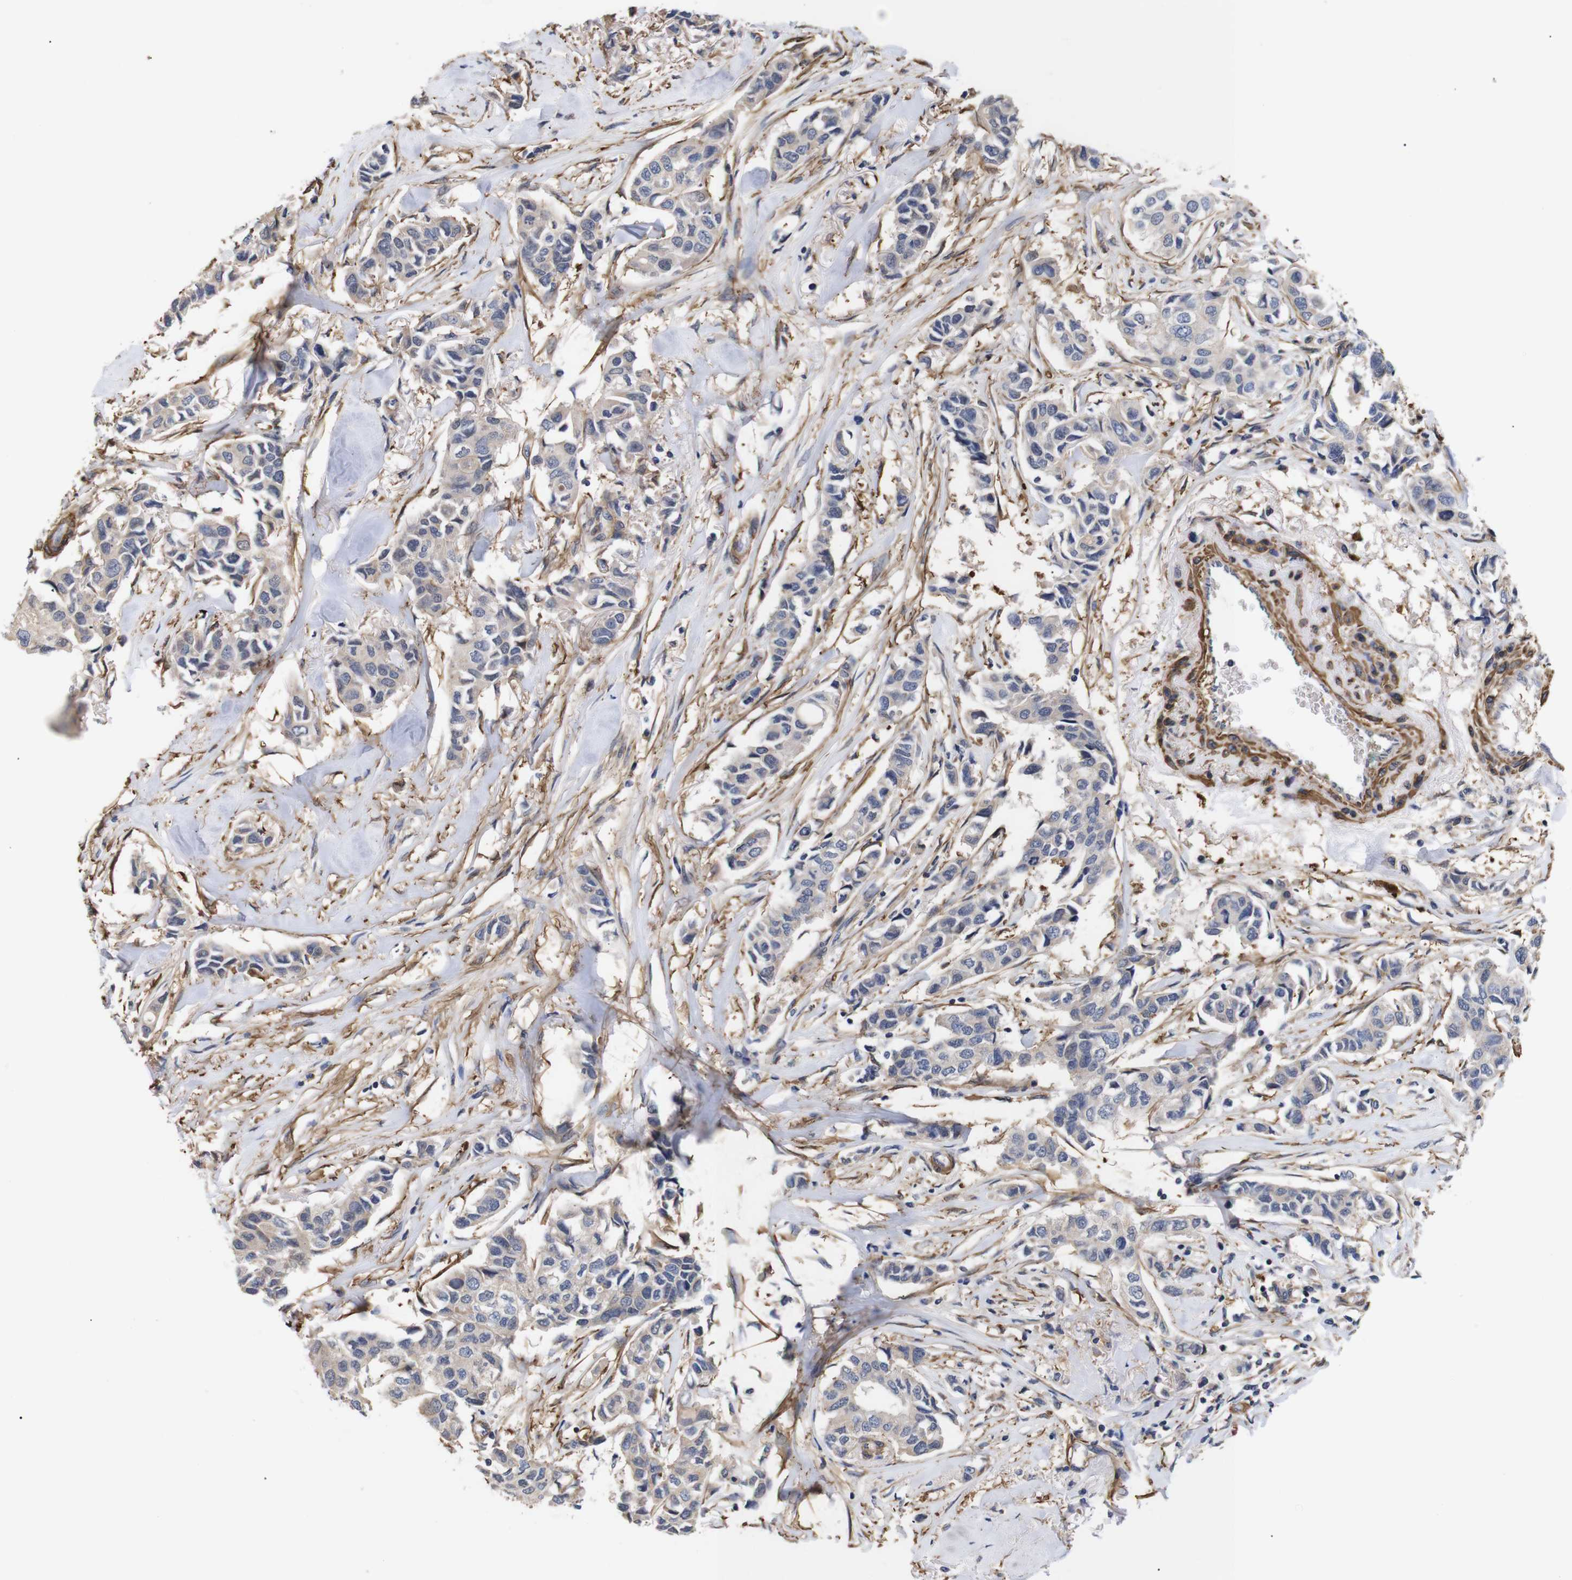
{"staining": {"intensity": "weak", "quantity": "25%-75%", "location": "cytoplasmic/membranous"}, "tissue": "breast cancer", "cell_type": "Tumor cells", "image_type": "cancer", "snomed": [{"axis": "morphology", "description": "Duct carcinoma"}, {"axis": "topography", "description": "Breast"}], "caption": "This is an image of immunohistochemistry (IHC) staining of intraductal carcinoma (breast), which shows weak positivity in the cytoplasmic/membranous of tumor cells.", "gene": "PDLIM5", "patient": {"sex": "female", "age": 80}}